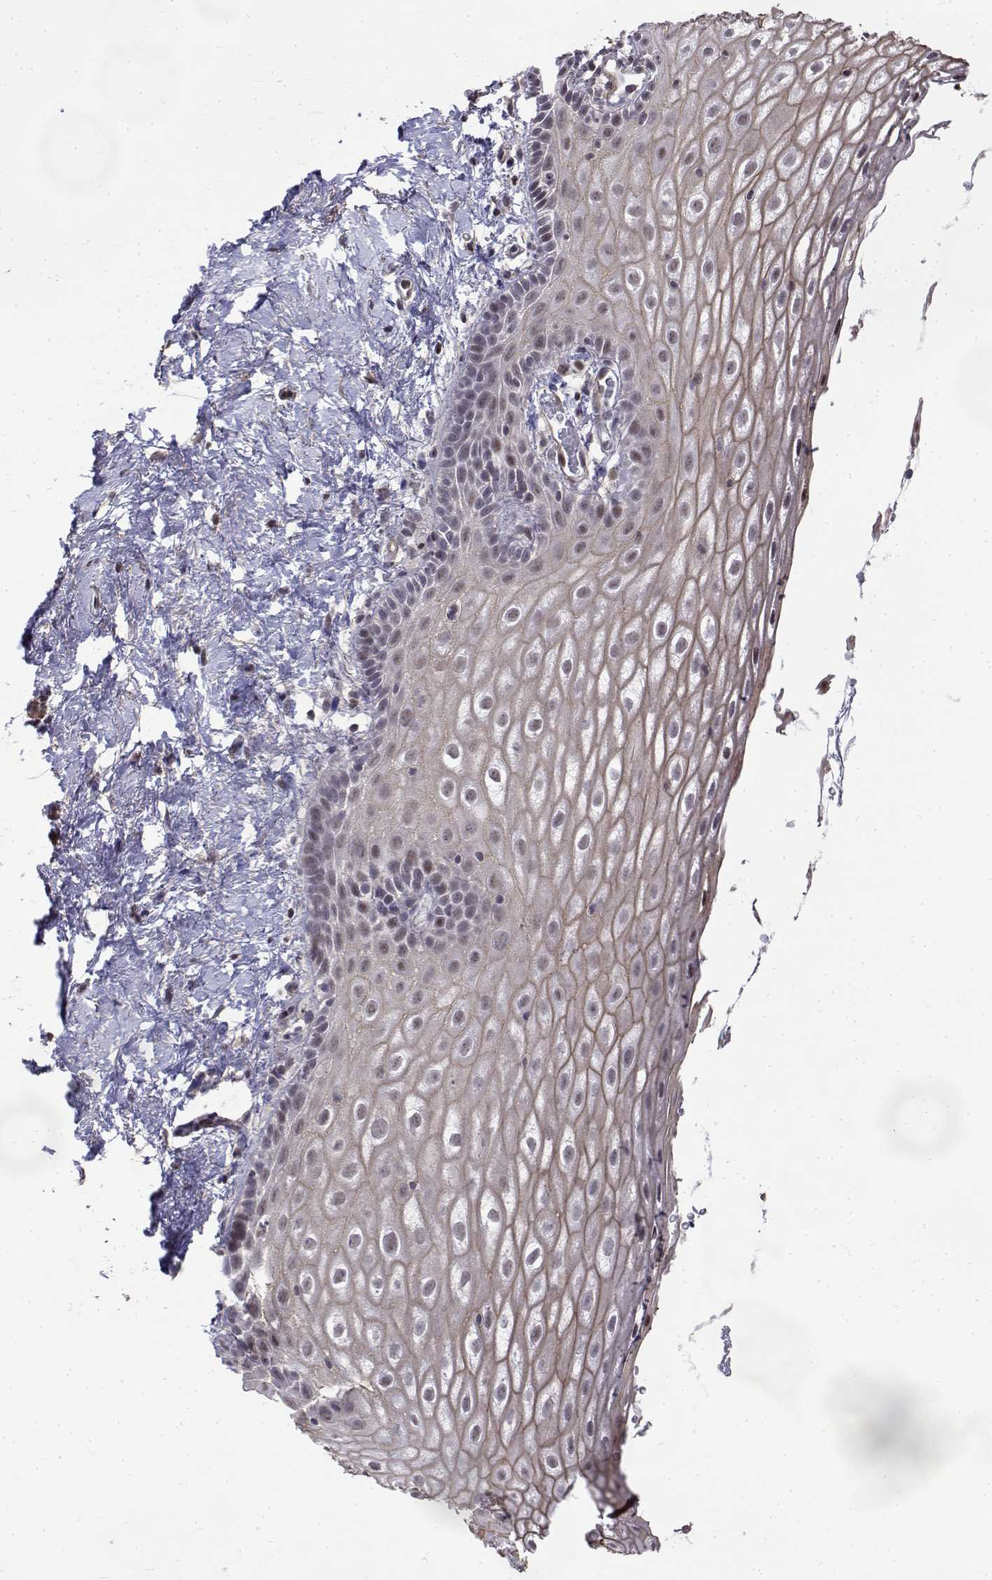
{"staining": {"intensity": "weak", "quantity": "<25%", "location": "nuclear"}, "tissue": "vagina", "cell_type": "Squamous epithelial cells", "image_type": "normal", "snomed": [{"axis": "morphology", "description": "Normal tissue, NOS"}, {"axis": "morphology", "description": "Adenocarcinoma, NOS"}, {"axis": "topography", "description": "Rectum"}, {"axis": "topography", "description": "Vagina"}, {"axis": "topography", "description": "Peripheral nerve tissue"}], "caption": "The micrograph reveals no significant staining in squamous epithelial cells of vagina.", "gene": "ITGA7", "patient": {"sex": "female", "age": 71}}